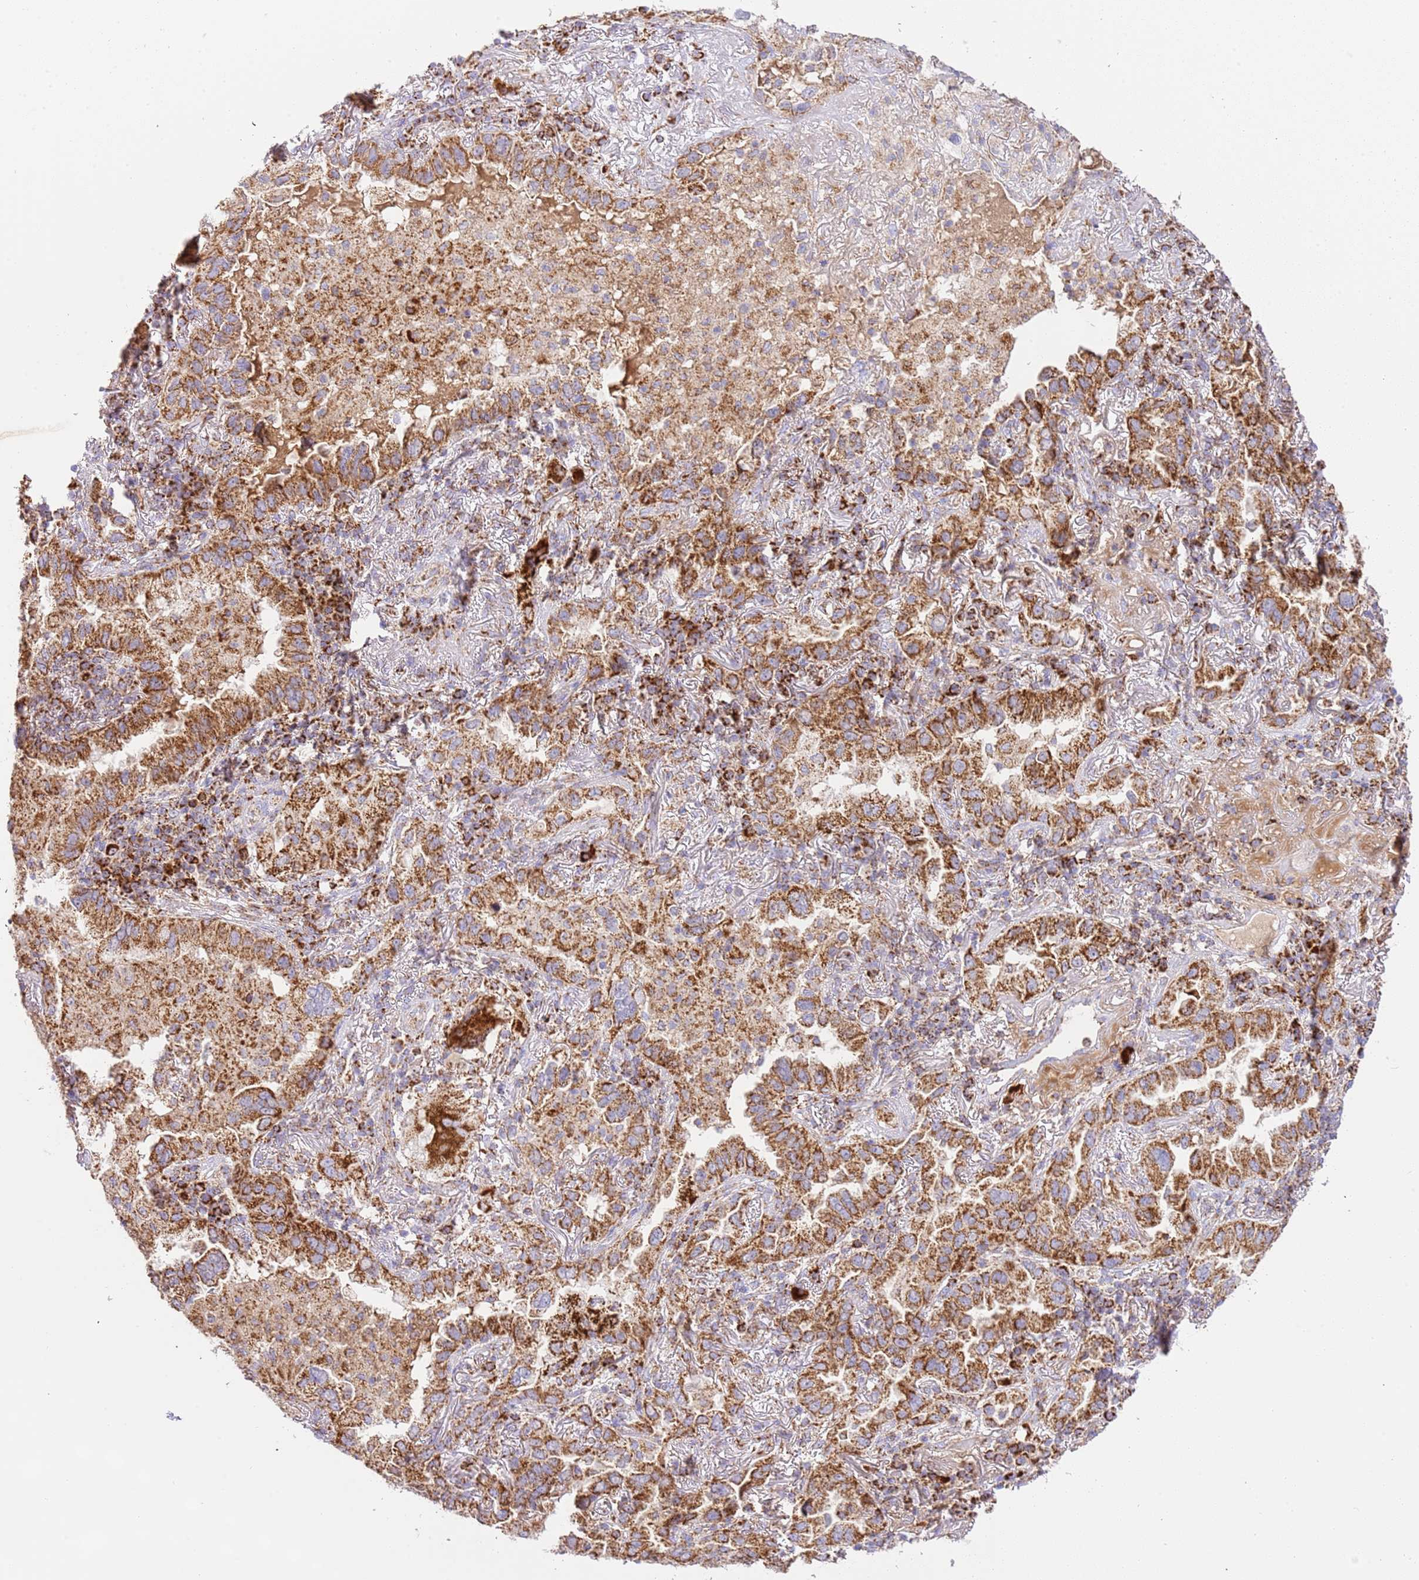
{"staining": {"intensity": "strong", "quantity": ">75%", "location": "cytoplasmic/membranous"}, "tissue": "lung cancer", "cell_type": "Tumor cells", "image_type": "cancer", "snomed": [{"axis": "morphology", "description": "Adenocarcinoma, NOS"}, {"axis": "topography", "description": "Lung"}], "caption": "Immunohistochemistry (IHC) (DAB (3,3'-diaminobenzidine)) staining of human adenocarcinoma (lung) displays strong cytoplasmic/membranous protein positivity in approximately >75% of tumor cells.", "gene": "ZBTB39", "patient": {"sex": "female", "age": 69}}